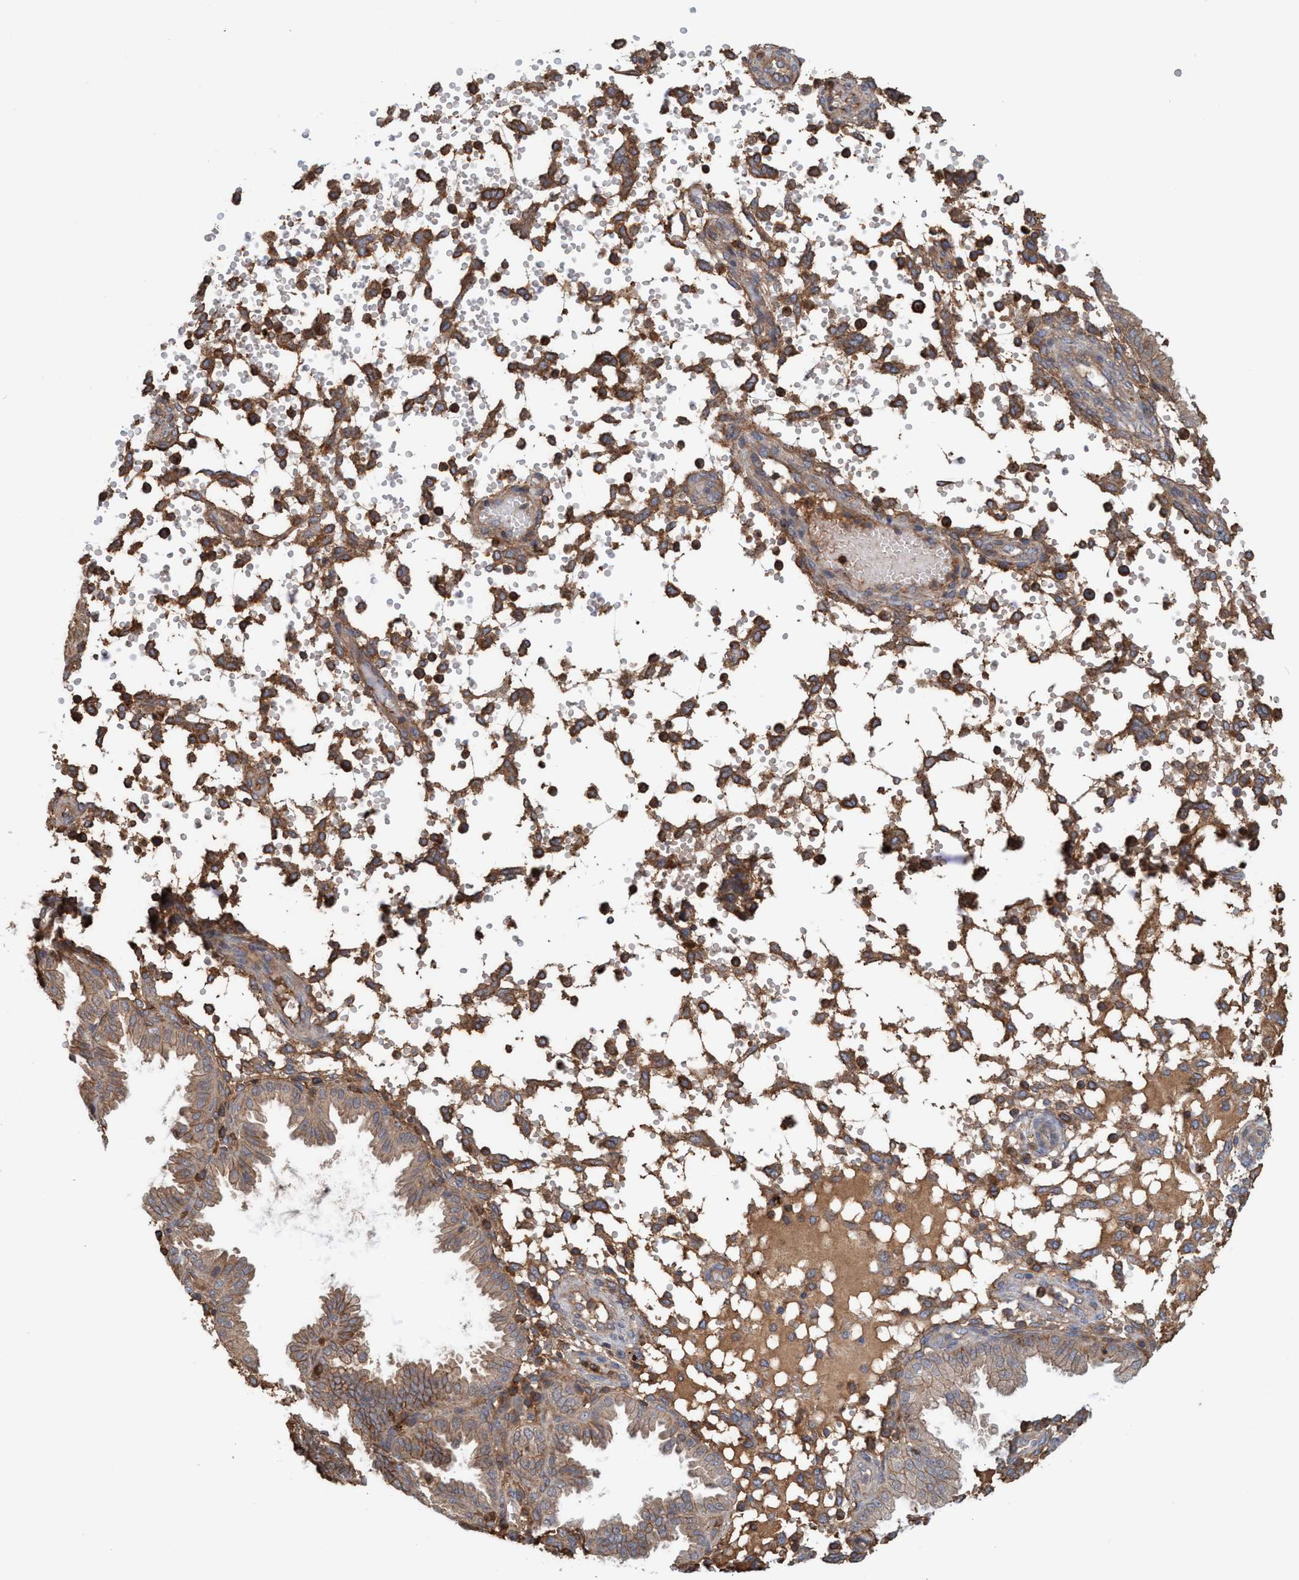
{"staining": {"intensity": "strong", "quantity": "<25%", "location": "cytoplasmic/membranous"}, "tissue": "endometrium", "cell_type": "Cells in endometrial stroma", "image_type": "normal", "snomed": [{"axis": "morphology", "description": "Normal tissue, NOS"}, {"axis": "topography", "description": "Endometrium"}], "caption": "Cells in endometrial stroma reveal medium levels of strong cytoplasmic/membranous positivity in approximately <25% of cells in normal human endometrium.", "gene": "SPECC1", "patient": {"sex": "female", "age": 33}}